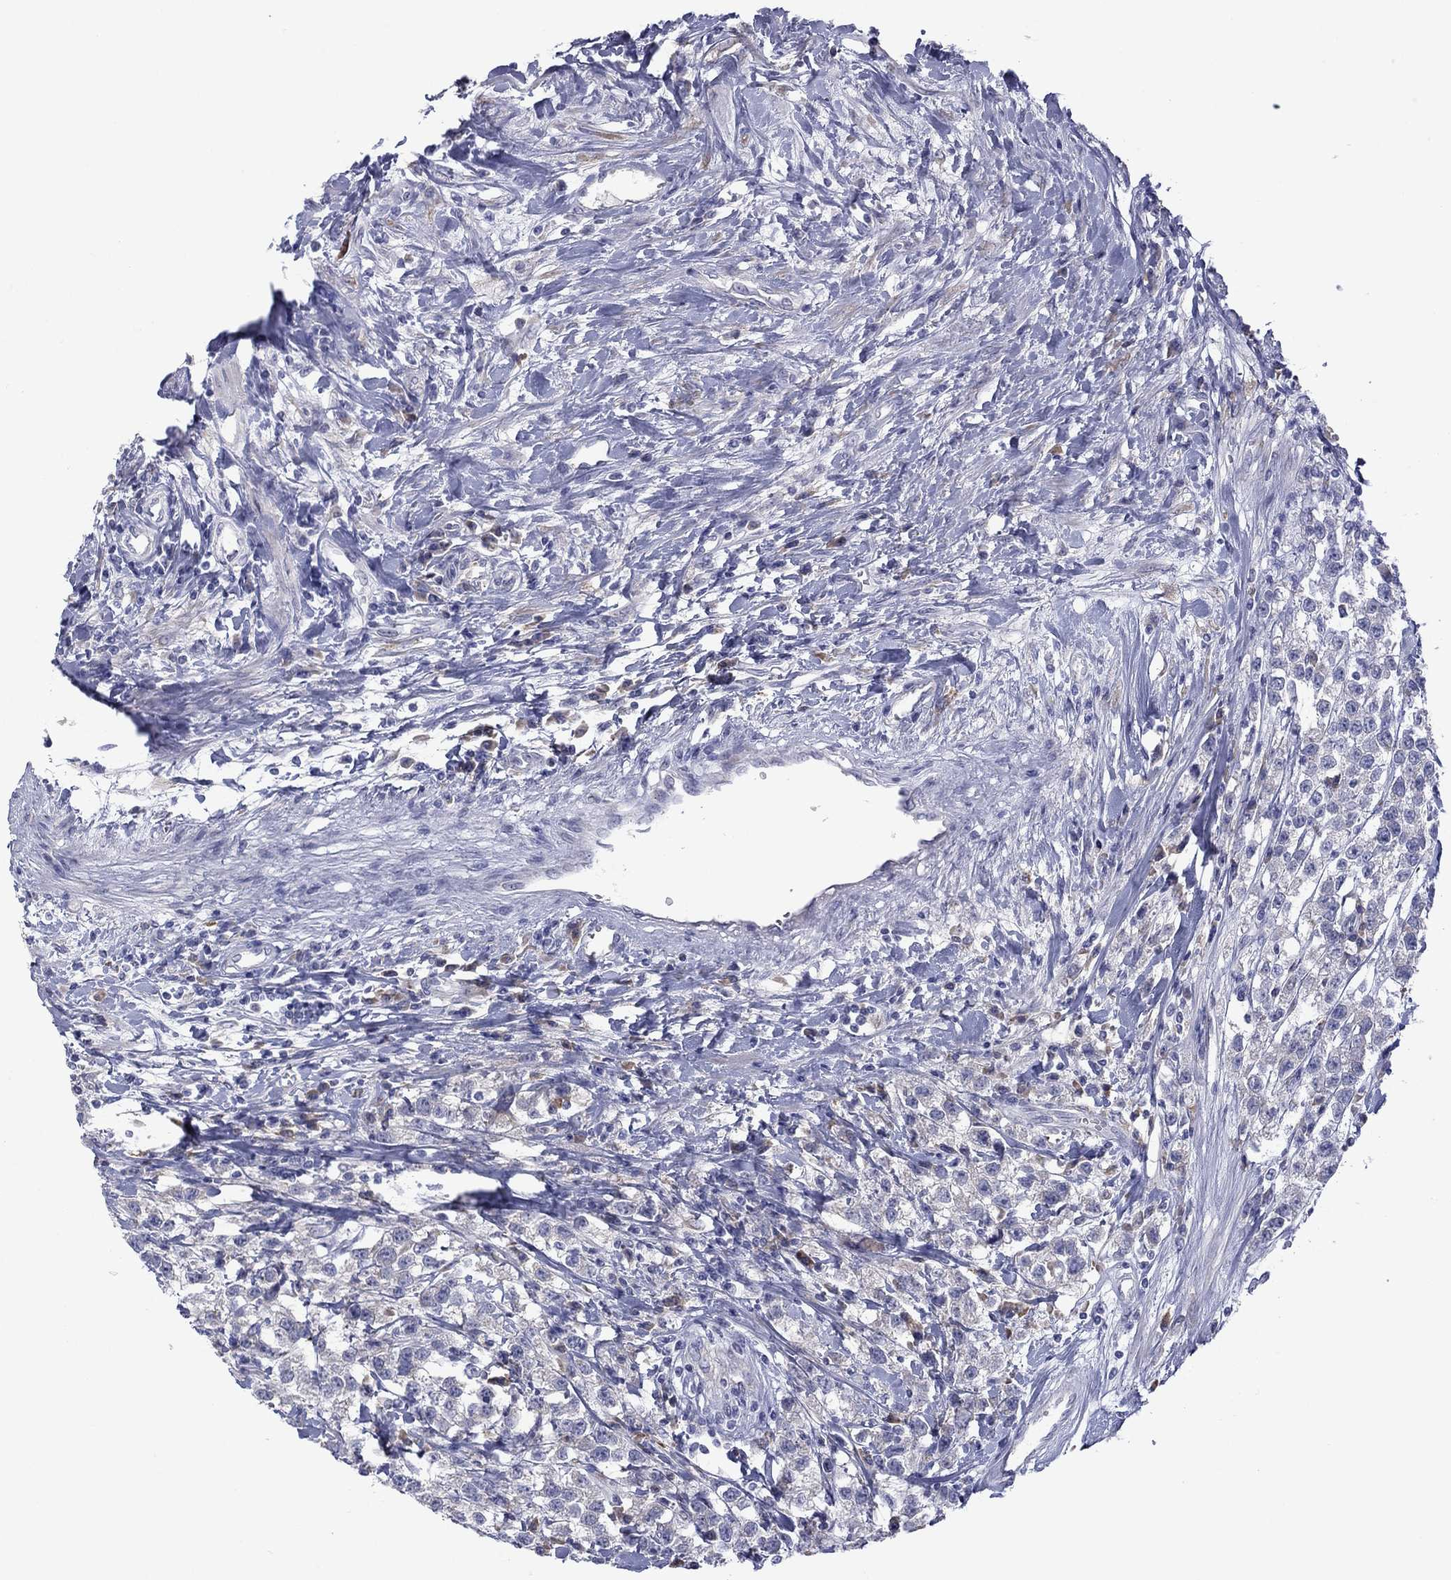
{"staining": {"intensity": "negative", "quantity": "none", "location": "none"}, "tissue": "testis cancer", "cell_type": "Tumor cells", "image_type": "cancer", "snomed": [{"axis": "morphology", "description": "Seminoma, NOS"}, {"axis": "topography", "description": "Testis"}], "caption": "There is no significant expression in tumor cells of testis seminoma. The staining is performed using DAB brown chromogen with nuclei counter-stained in using hematoxylin.", "gene": "TMPRSS11A", "patient": {"sex": "male", "age": 59}}